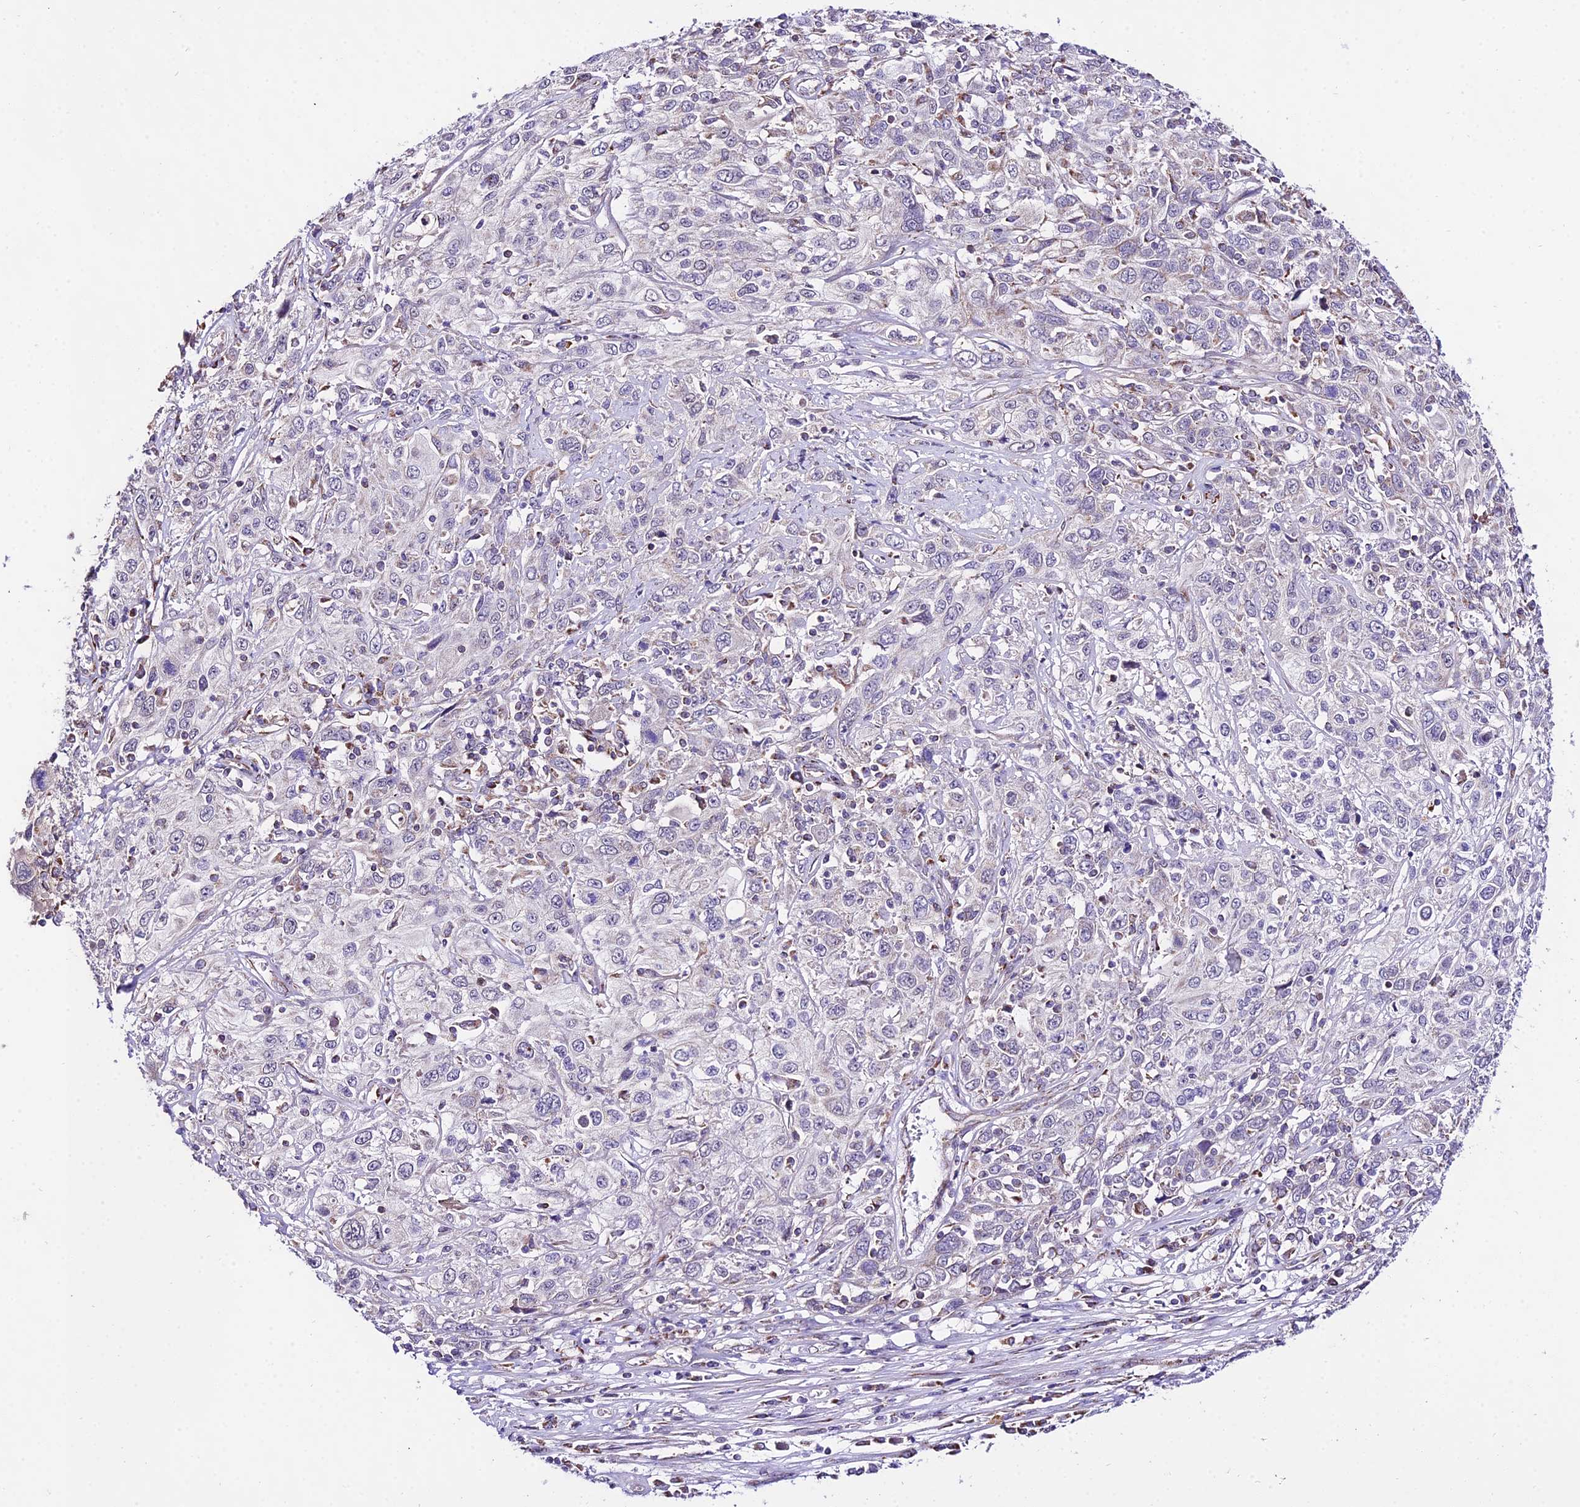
{"staining": {"intensity": "negative", "quantity": "none", "location": "none"}, "tissue": "cervical cancer", "cell_type": "Tumor cells", "image_type": "cancer", "snomed": [{"axis": "morphology", "description": "Squamous cell carcinoma, NOS"}, {"axis": "topography", "description": "Cervix"}], "caption": "Tumor cells show no significant expression in cervical squamous cell carcinoma. (DAB (3,3'-diaminobenzidine) IHC with hematoxylin counter stain).", "gene": "ATP5PB", "patient": {"sex": "female", "age": 46}}